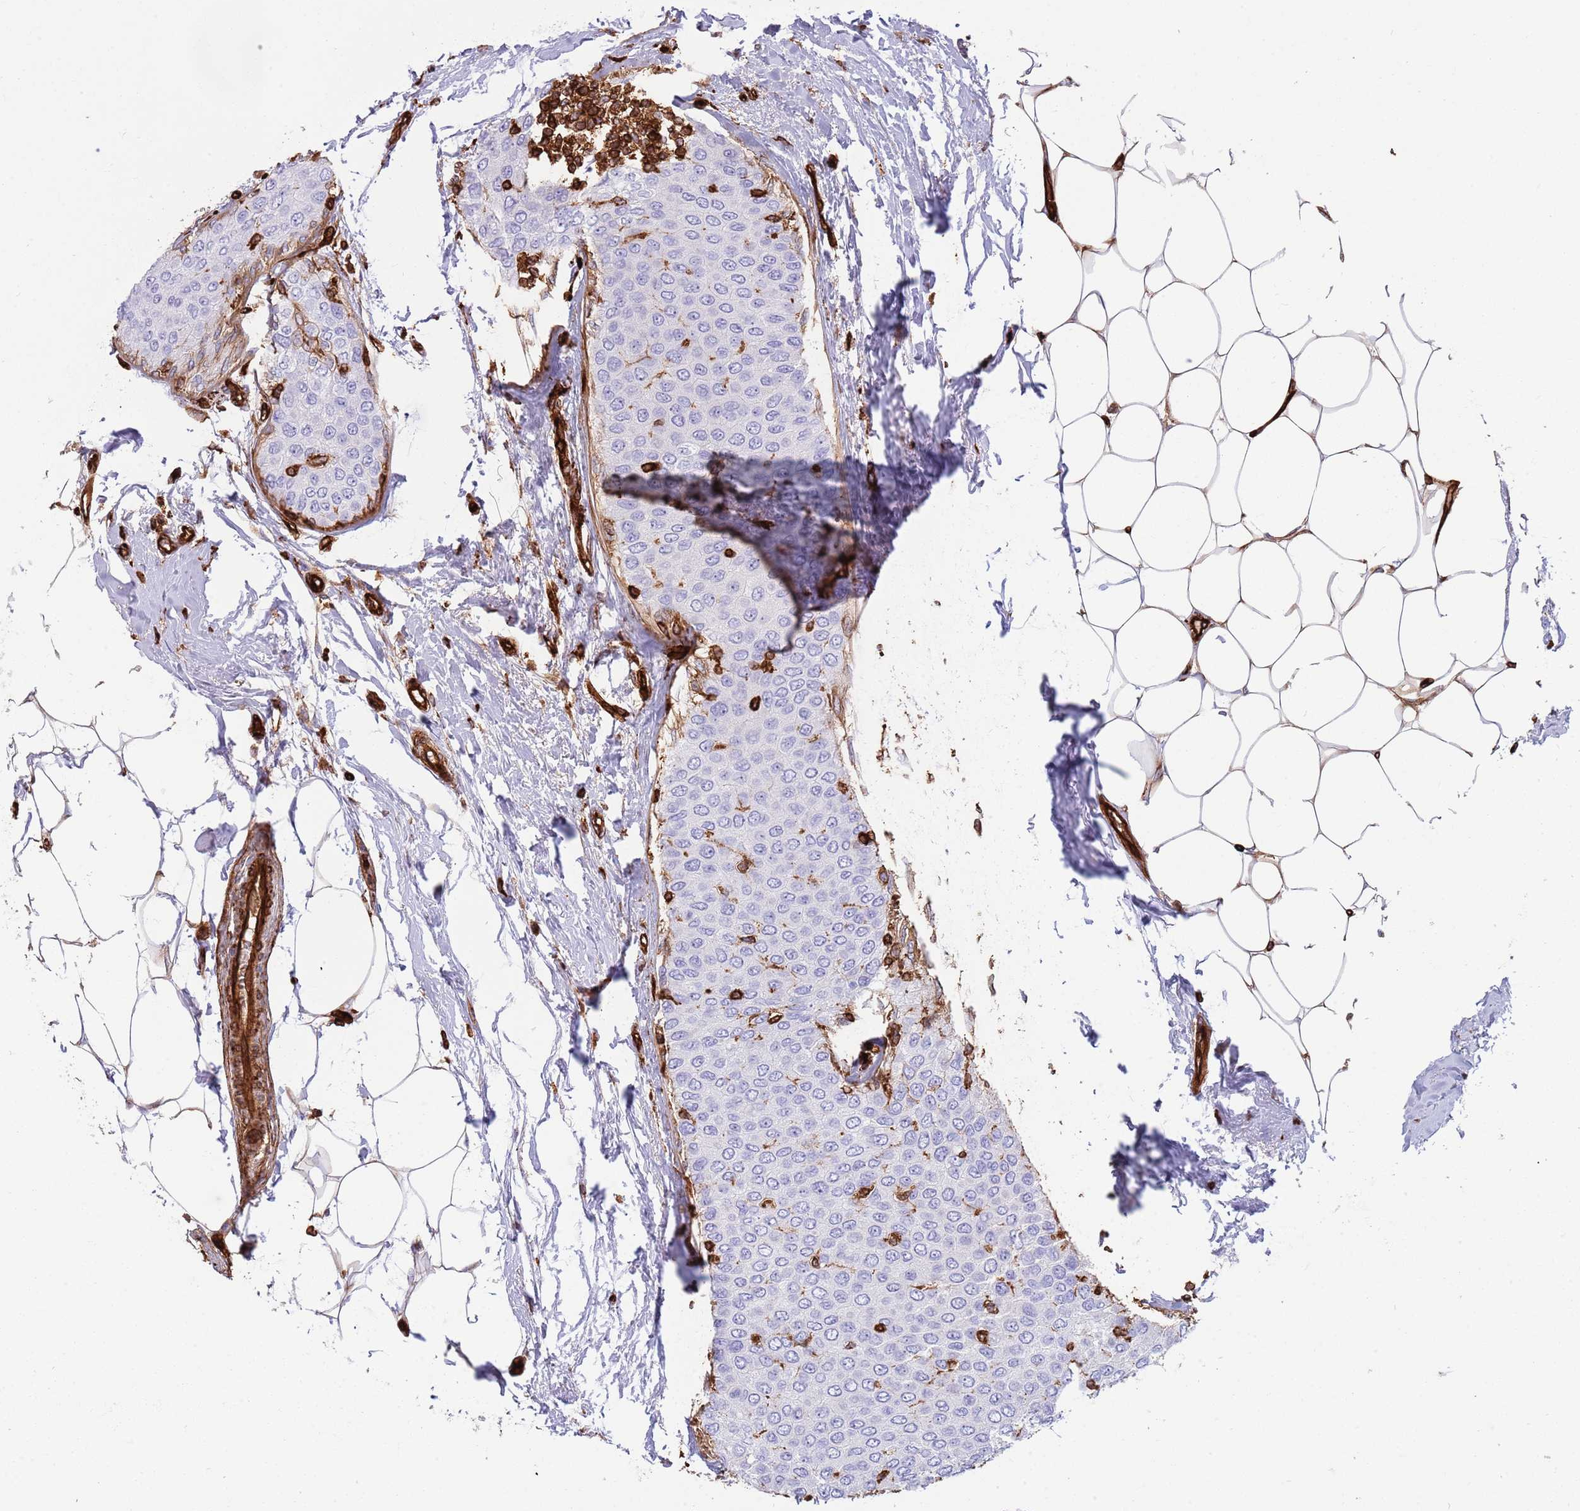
{"staining": {"intensity": "negative", "quantity": "none", "location": "none"}, "tissue": "breast cancer", "cell_type": "Tumor cells", "image_type": "cancer", "snomed": [{"axis": "morphology", "description": "Duct carcinoma"}, {"axis": "topography", "description": "Breast"}], "caption": "This is a image of immunohistochemistry (IHC) staining of breast cancer, which shows no positivity in tumor cells.", "gene": "KBTBD7", "patient": {"sex": "female", "age": 72}}